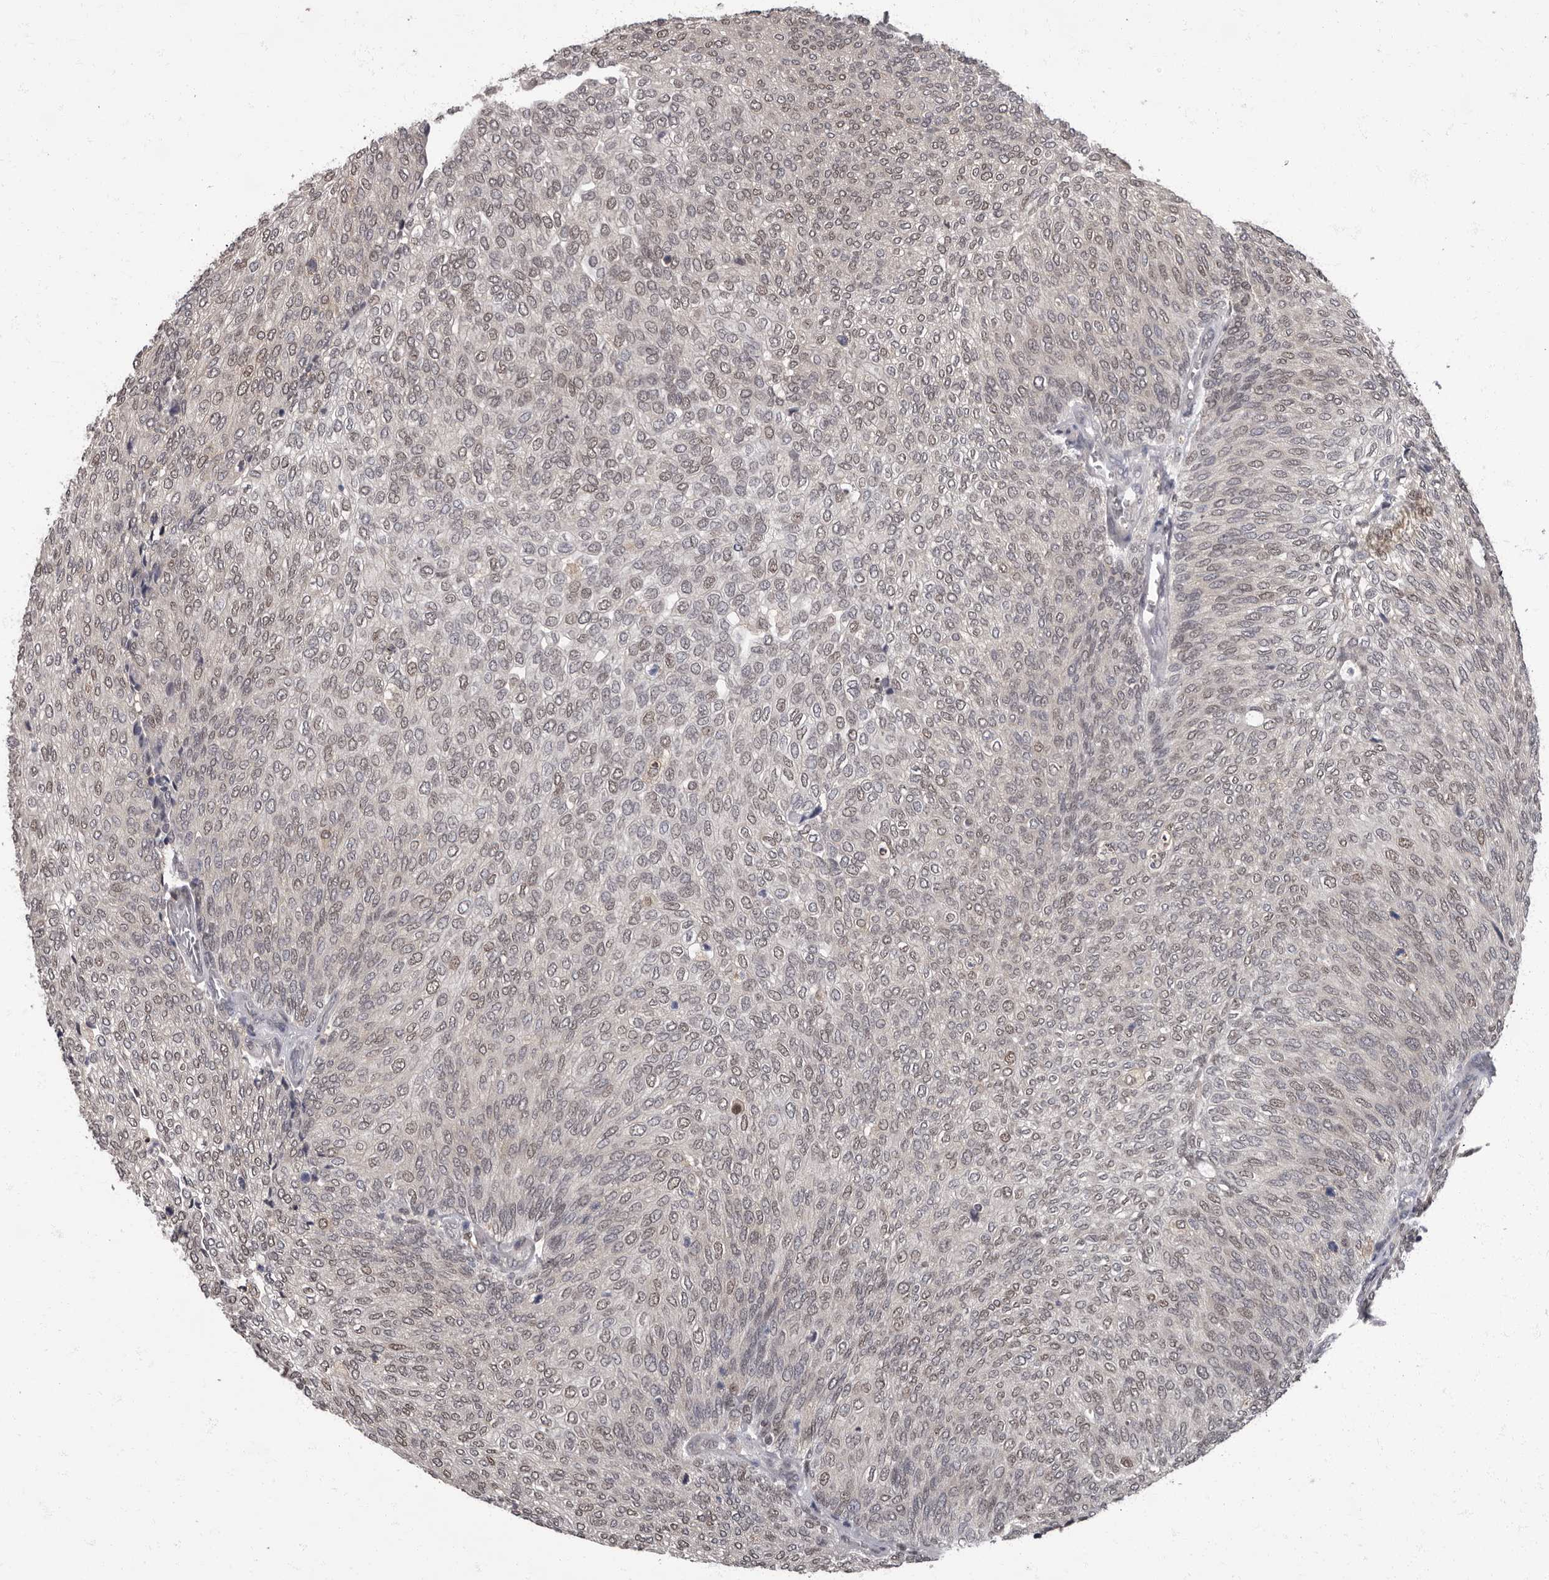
{"staining": {"intensity": "weak", "quantity": ">75%", "location": "nuclear"}, "tissue": "urothelial cancer", "cell_type": "Tumor cells", "image_type": "cancer", "snomed": [{"axis": "morphology", "description": "Urothelial carcinoma, Low grade"}, {"axis": "topography", "description": "Urinary bladder"}], "caption": "Protein expression analysis of human low-grade urothelial carcinoma reveals weak nuclear staining in approximately >75% of tumor cells. (DAB IHC, brown staining for protein, blue staining for nuclei).", "gene": "C1orf50", "patient": {"sex": "female", "age": 79}}